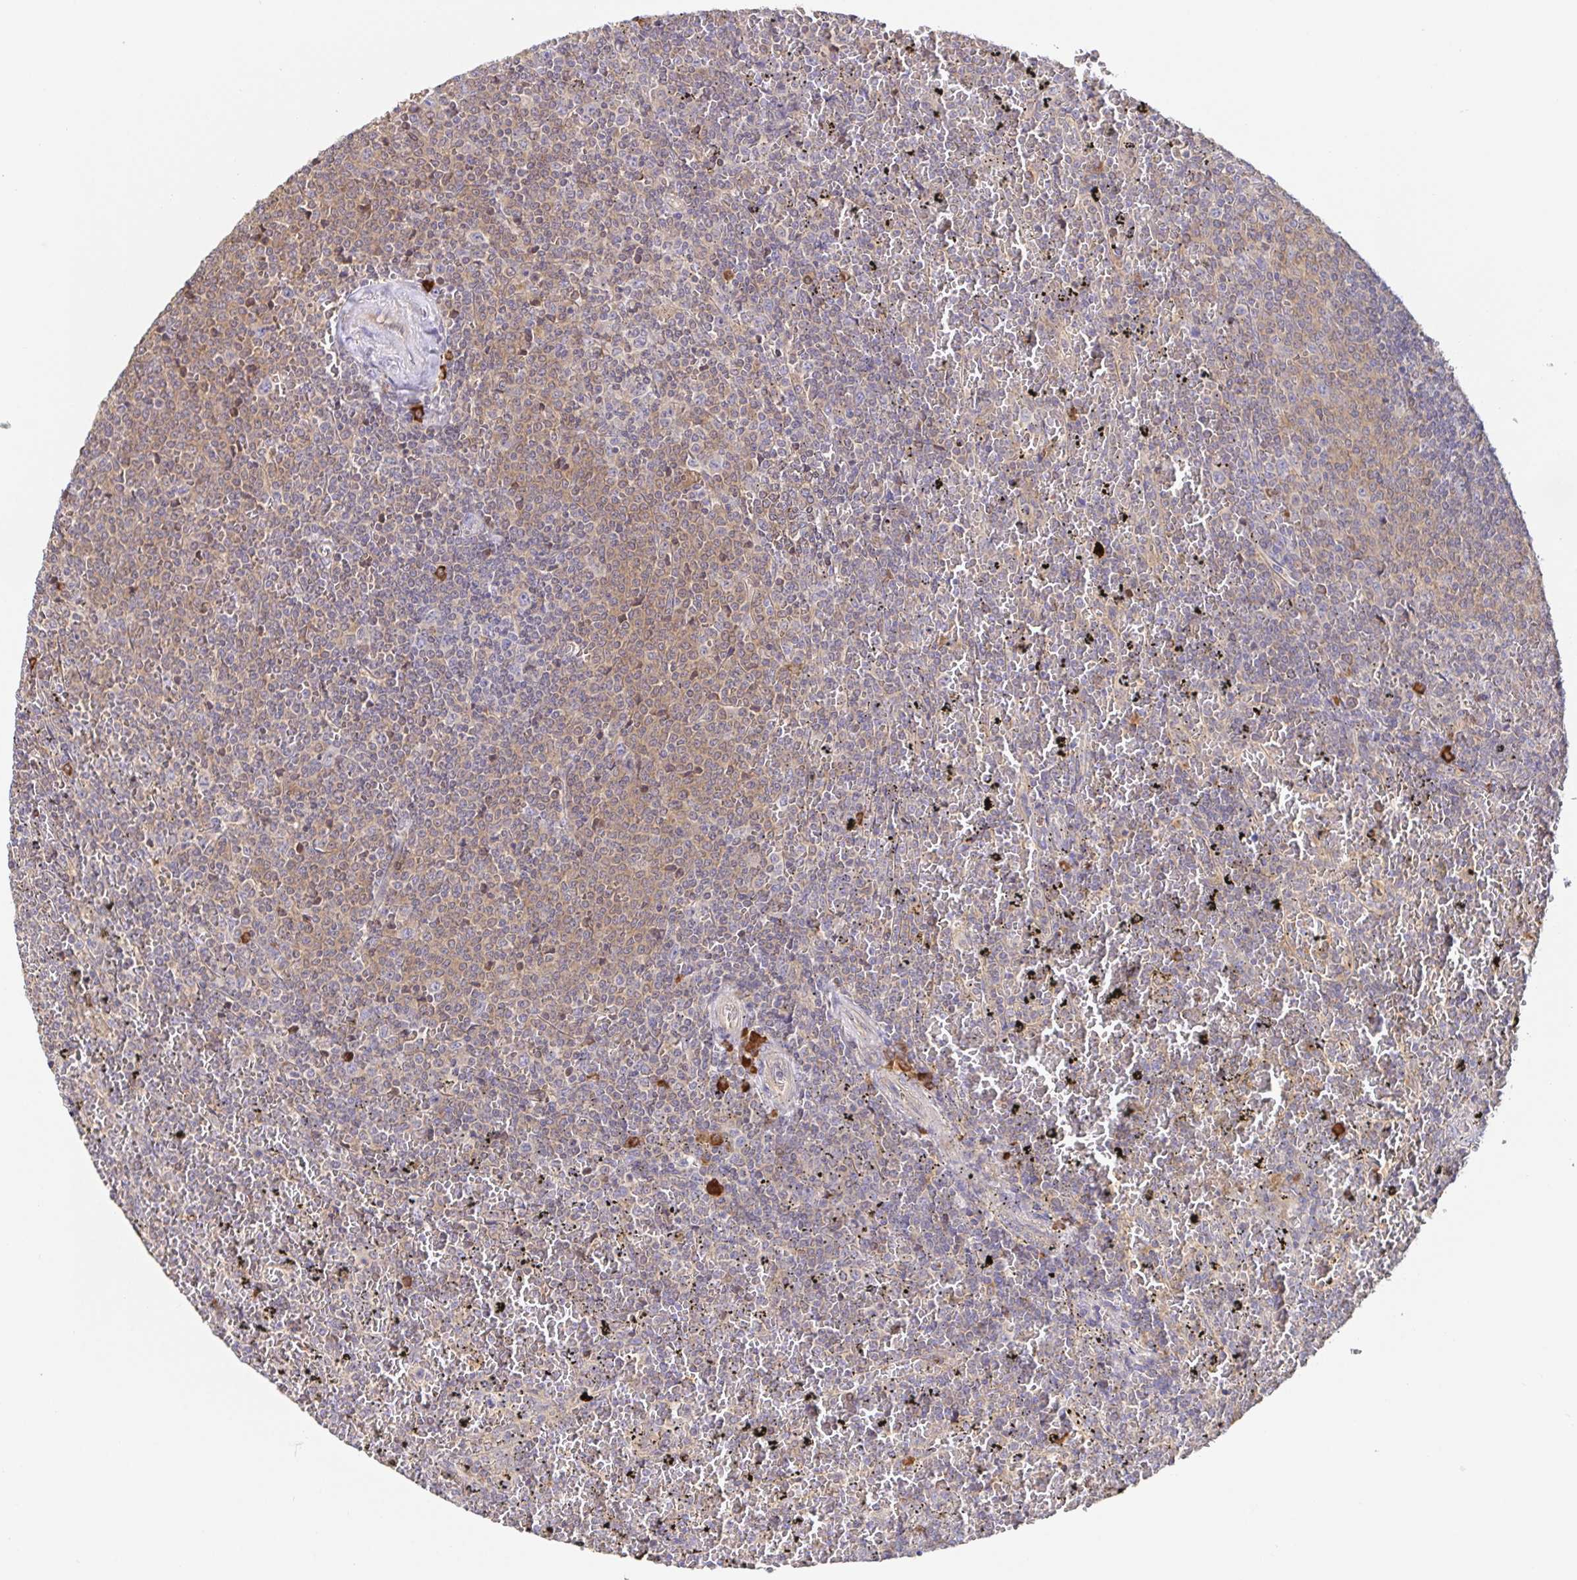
{"staining": {"intensity": "weak", "quantity": "<25%", "location": "cytoplasmic/membranous"}, "tissue": "lymphoma", "cell_type": "Tumor cells", "image_type": "cancer", "snomed": [{"axis": "morphology", "description": "Malignant lymphoma, non-Hodgkin's type, Low grade"}, {"axis": "topography", "description": "Spleen"}], "caption": "This is an immunohistochemistry image of human lymphoma. There is no expression in tumor cells.", "gene": "HAGH", "patient": {"sex": "female", "age": 77}}